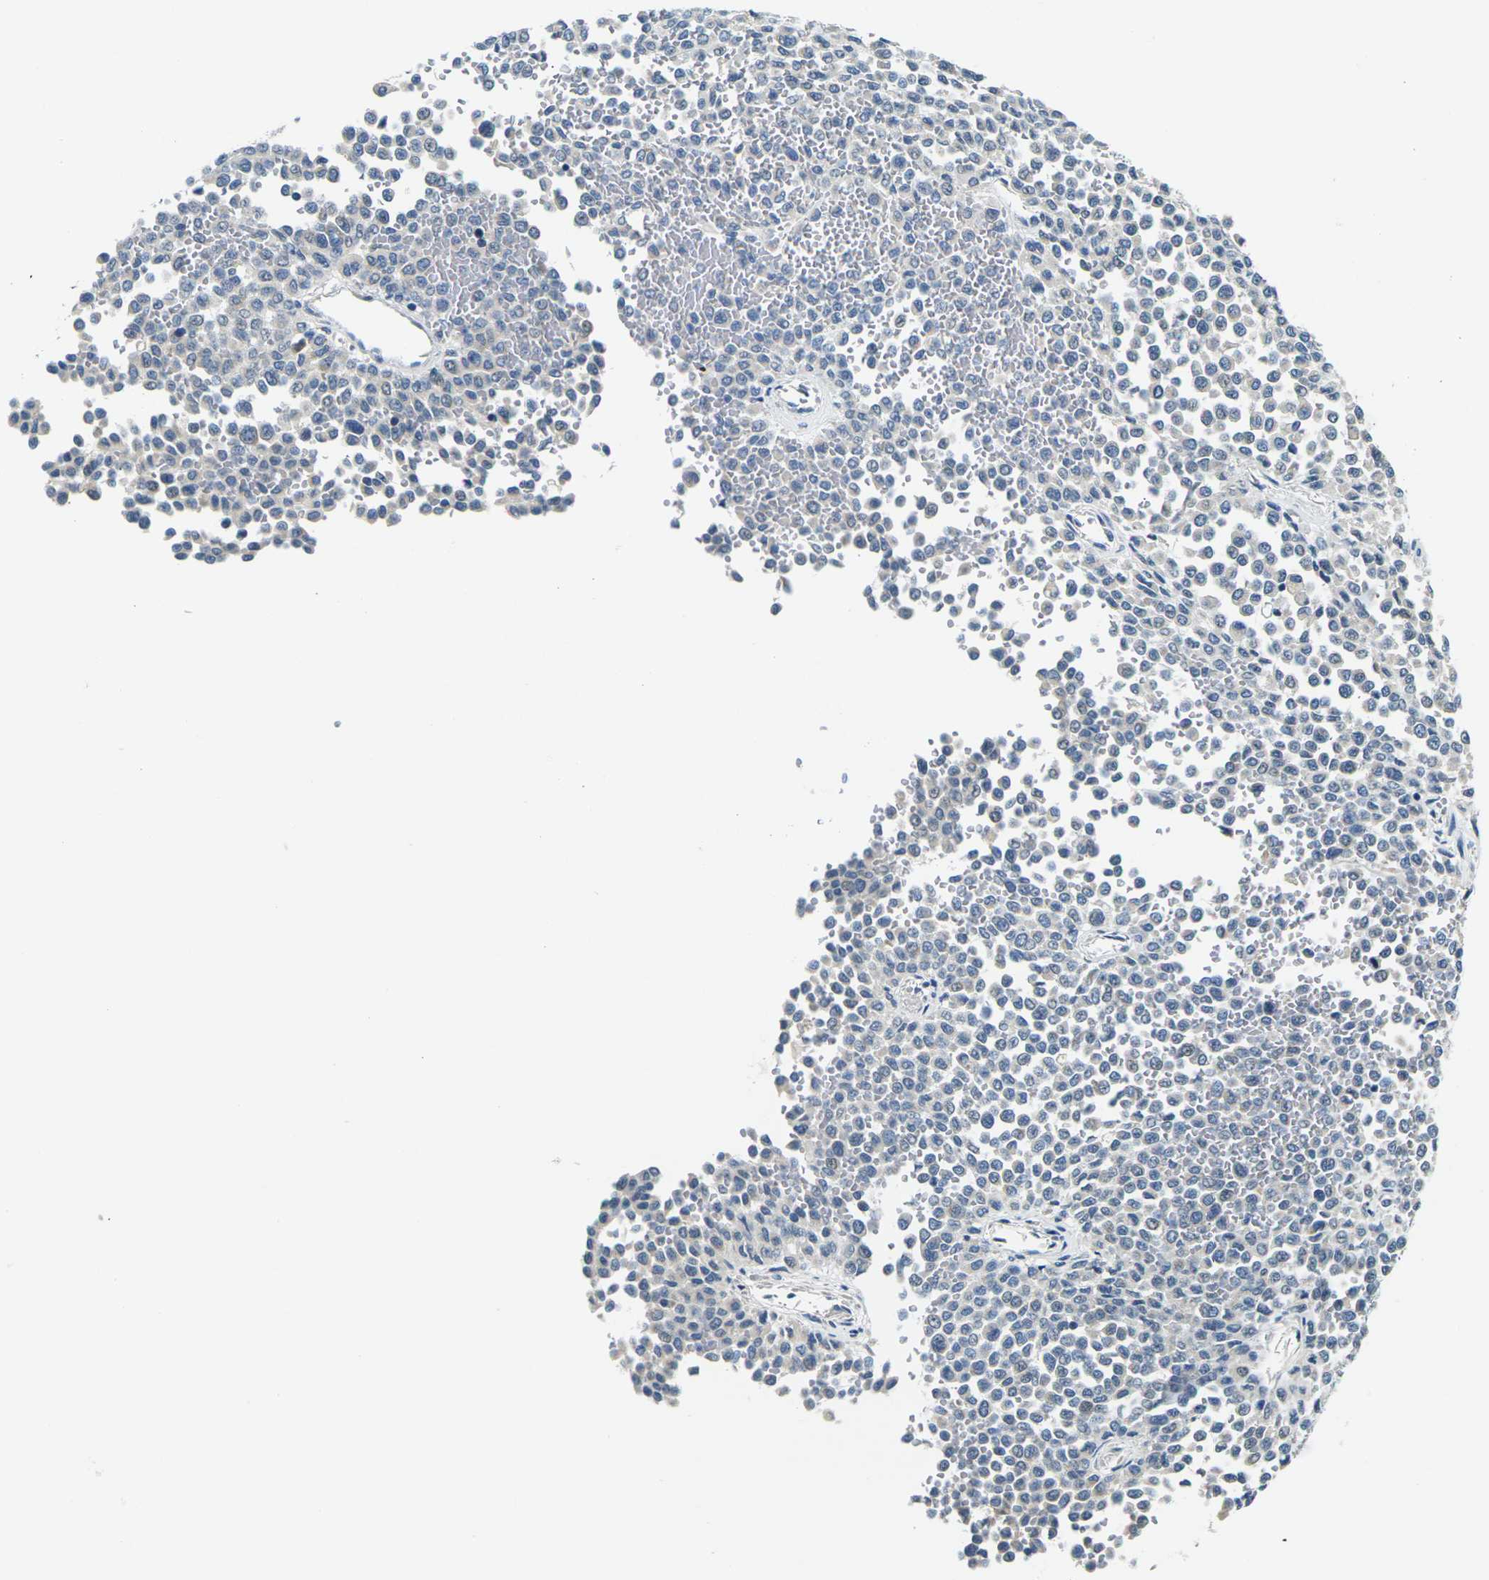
{"staining": {"intensity": "negative", "quantity": "none", "location": "none"}, "tissue": "melanoma", "cell_type": "Tumor cells", "image_type": "cancer", "snomed": [{"axis": "morphology", "description": "Malignant melanoma, Metastatic site"}, {"axis": "topography", "description": "Pancreas"}], "caption": "Tumor cells show no significant protein expression in malignant melanoma (metastatic site). (Immunohistochemistry, brightfield microscopy, high magnification).", "gene": "SHISAL2B", "patient": {"sex": "female", "age": 30}}